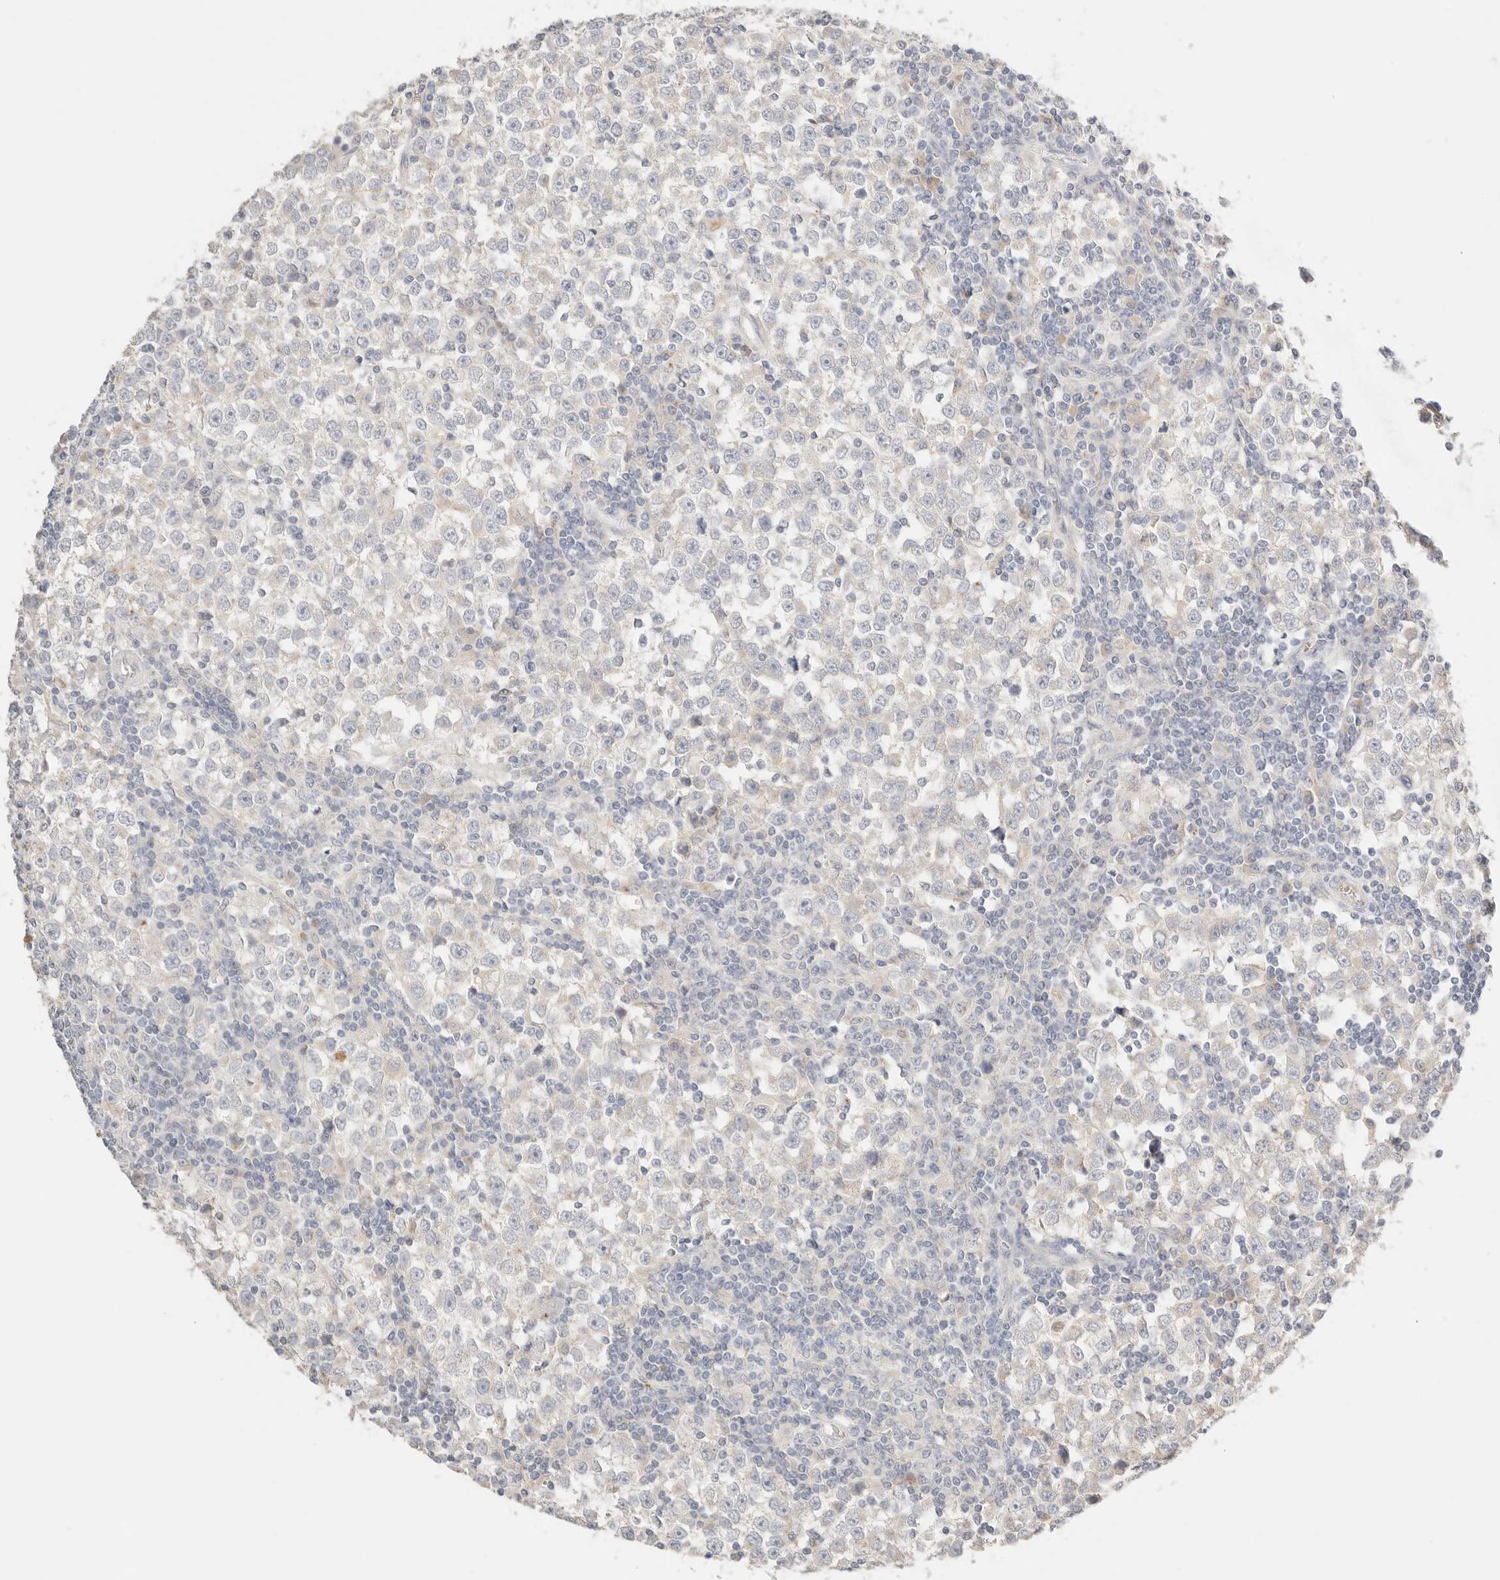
{"staining": {"intensity": "negative", "quantity": "none", "location": "none"}, "tissue": "testis cancer", "cell_type": "Tumor cells", "image_type": "cancer", "snomed": [{"axis": "morphology", "description": "Seminoma, NOS"}, {"axis": "topography", "description": "Testis"}], "caption": "IHC of seminoma (testis) demonstrates no positivity in tumor cells.", "gene": "CEP120", "patient": {"sex": "male", "age": 65}}